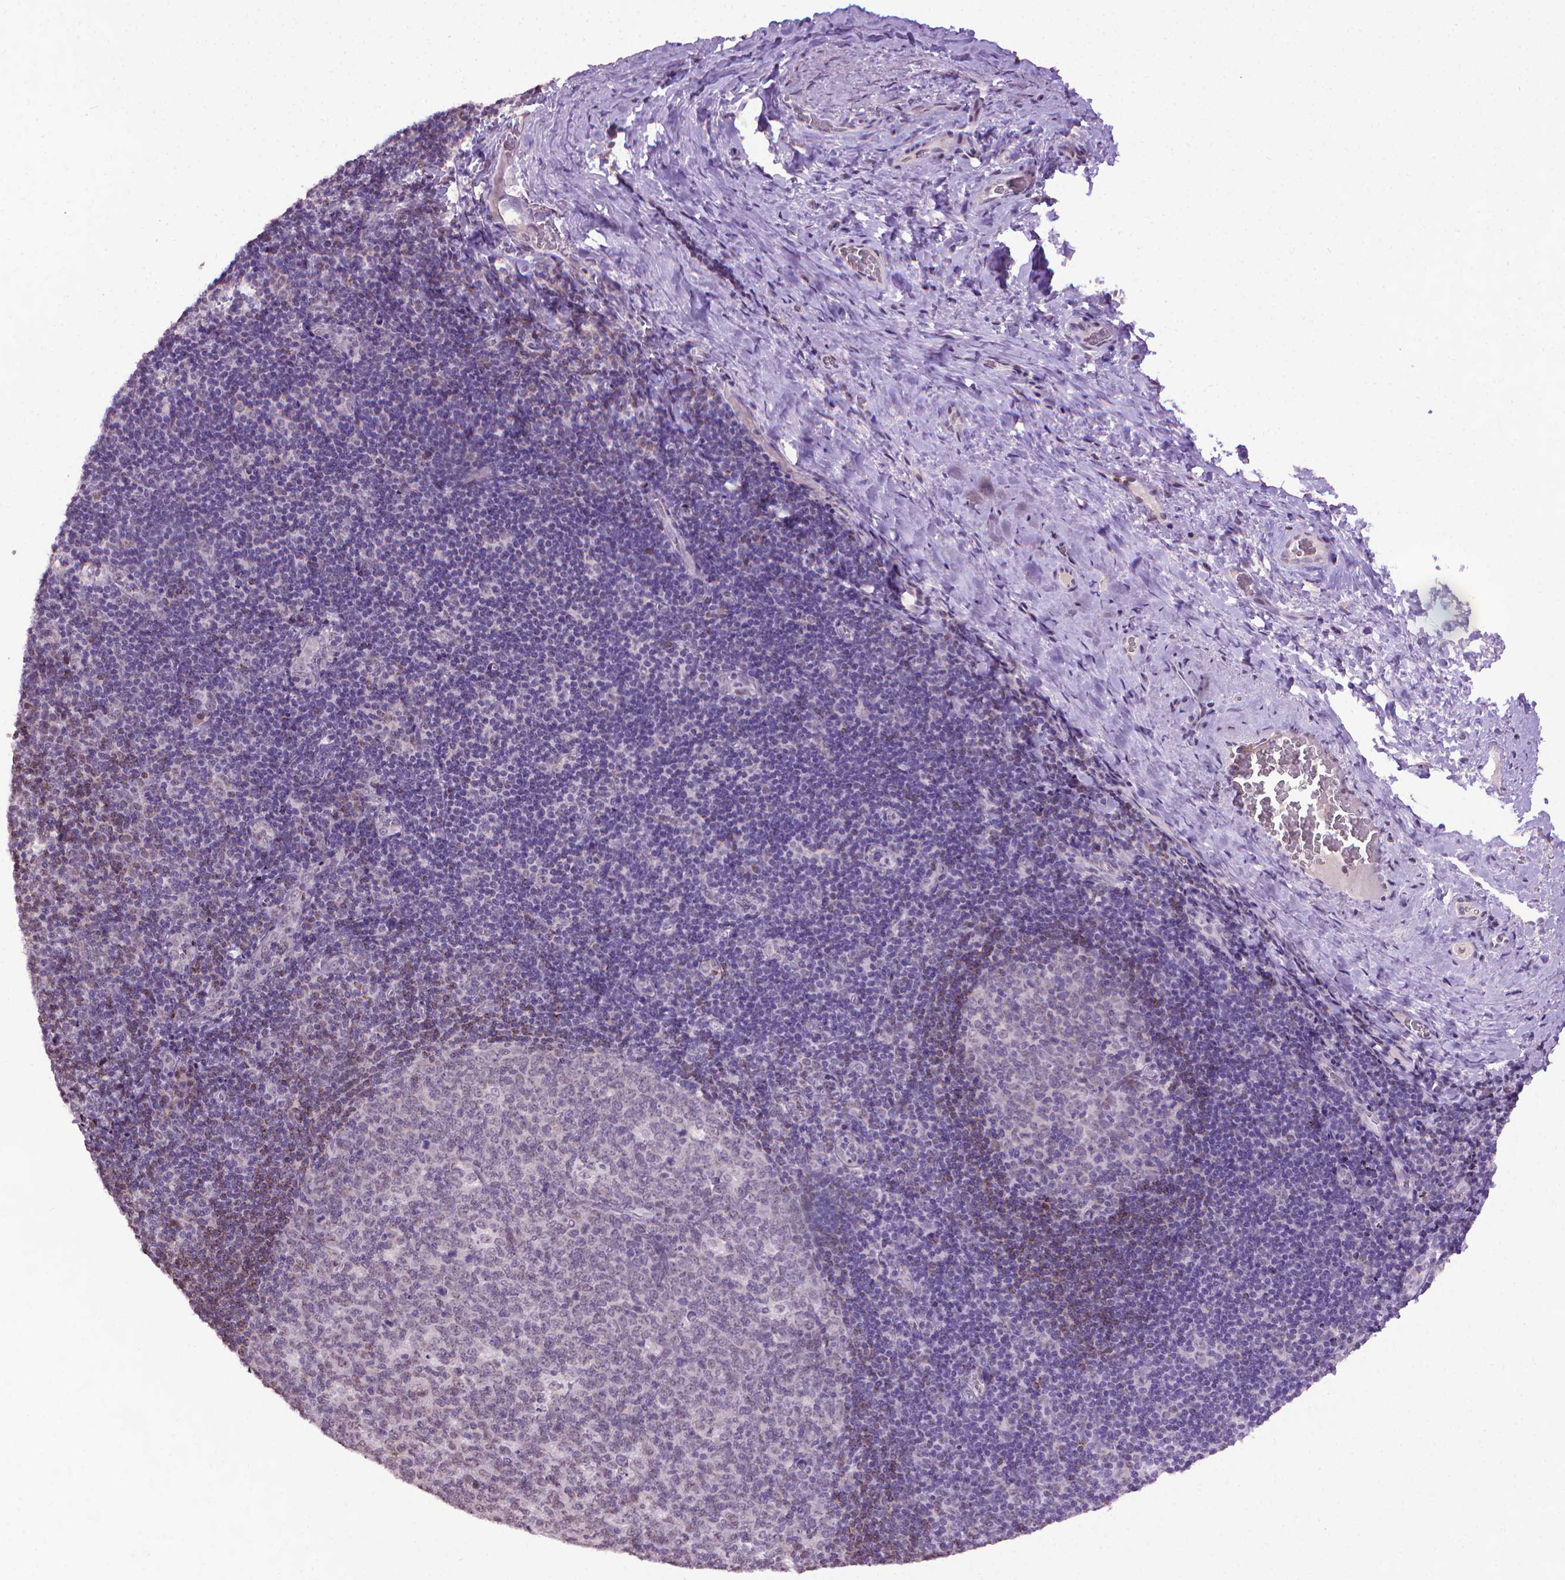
{"staining": {"intensity": "negative", "quantity": "none", "location": "none"}, "tissue": "tonsil", "cell_type": "Germinal center cells", "image_type": "normal", "snomed": [{"axis": "morphology", "description": "Normal tissue, NOS"}, {"axis": "morphology", "description": "Inflammation, NOS"}, {"axis": "topography", "description": "Tonsil"}], "caption": "DAB immunohistochemical staining of benign tonsil demonstrates no significant staining in germinal center cells. (DAB (3,3'-diaminobenzidine) IHC visualized using brightfield microscopy, high magnification).", "gene": "KMO", "patient": {"sex": "female", "age": 31}}